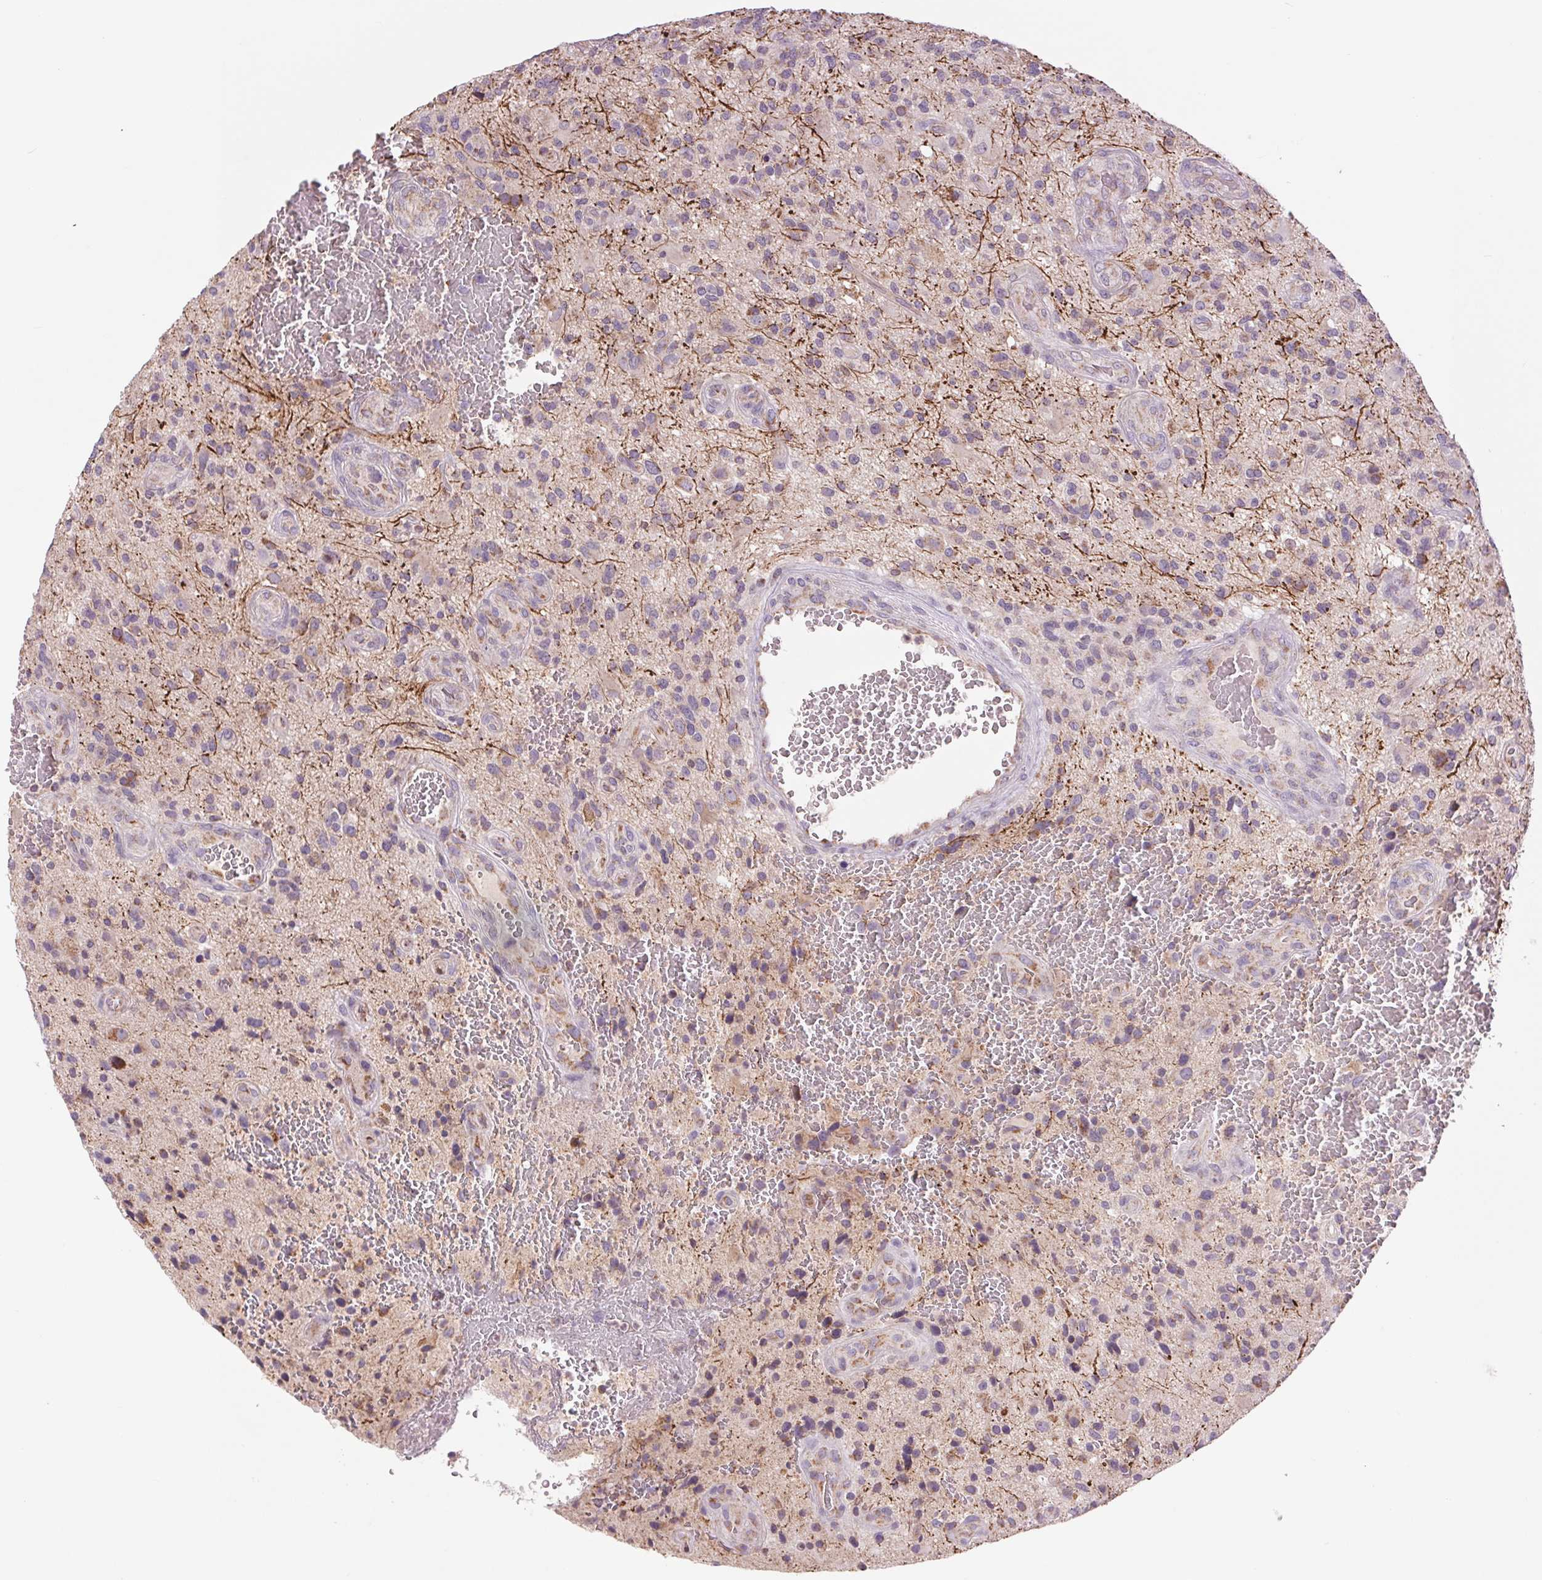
{"staining": {"intensity": "weak", "quantity": "<25%", "location": "cytoplasmic/membranous"}, "tissue": "glioma", "cell_type": "Tumor cells", "image_type": "cancer", "snomed": [{"axis": "morphology", "description": "Glioma, malignant, High grade"}, {"axis": "topography", "description": "Brain"}], "caption": "The image exhibits no significant staining in tumor cells of glioma.", "gene": "COX6A1", "patient": {"sex": "male", "age": 47}}